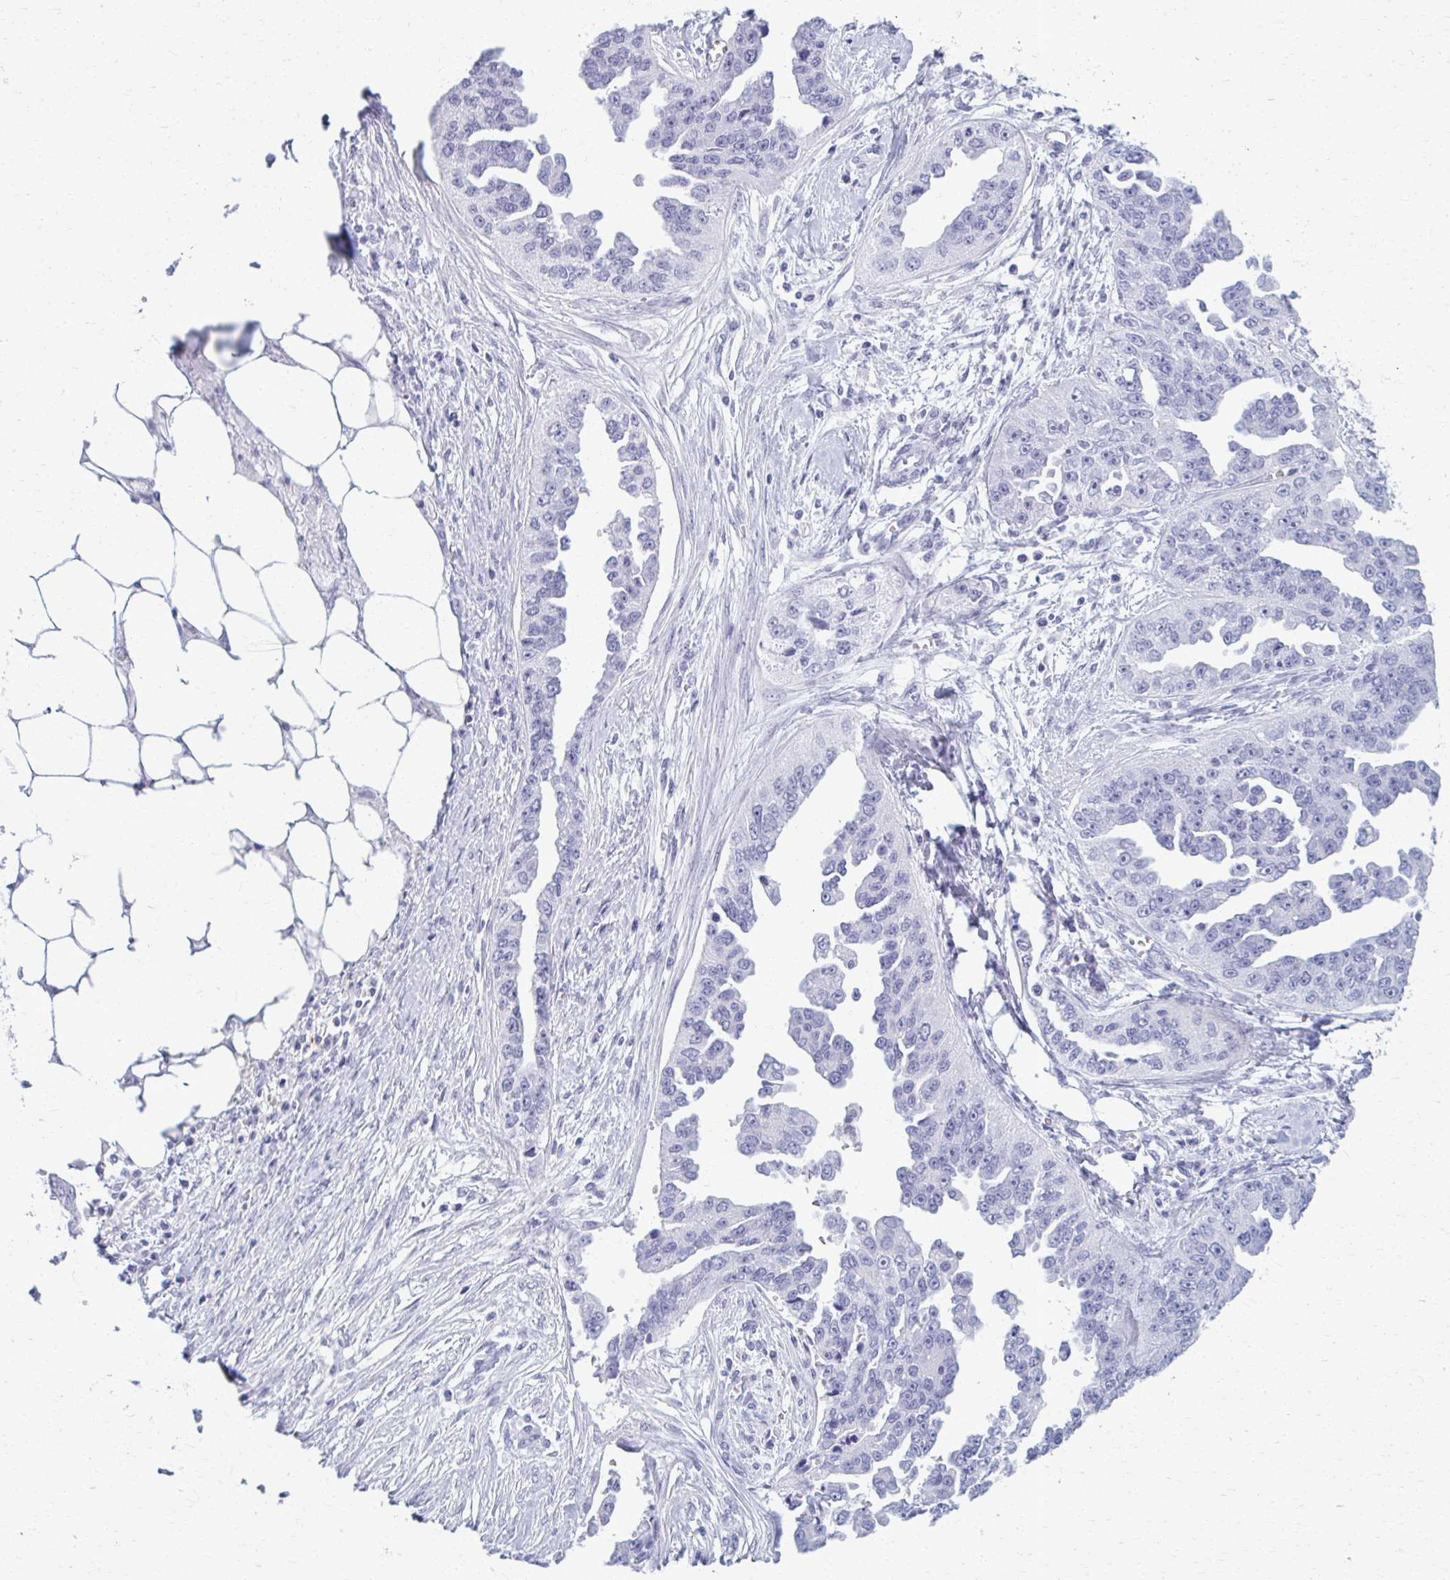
{"staining": {"intensity": "negative", "quantity": "none", "location": "none"}, "tissue": "ovarian cancer", "cell_type": "Tumor cells", "image_type": "cancer", "snomed": [{"axis": "morphology", "description": "Cystadenocarcinoma, serous, NOS"}, {"axis": "topography", "description": "Ovary"}], "caption": "Immunohistochemistry micrograph of ovarian cancer stained for a protein (brown), which exhibits no positivity in tumor cells. (DAB immunohistochemistry, high magnification).", "gene": "ACSM2B", "patient": {"sex": "female", "age": 75}}